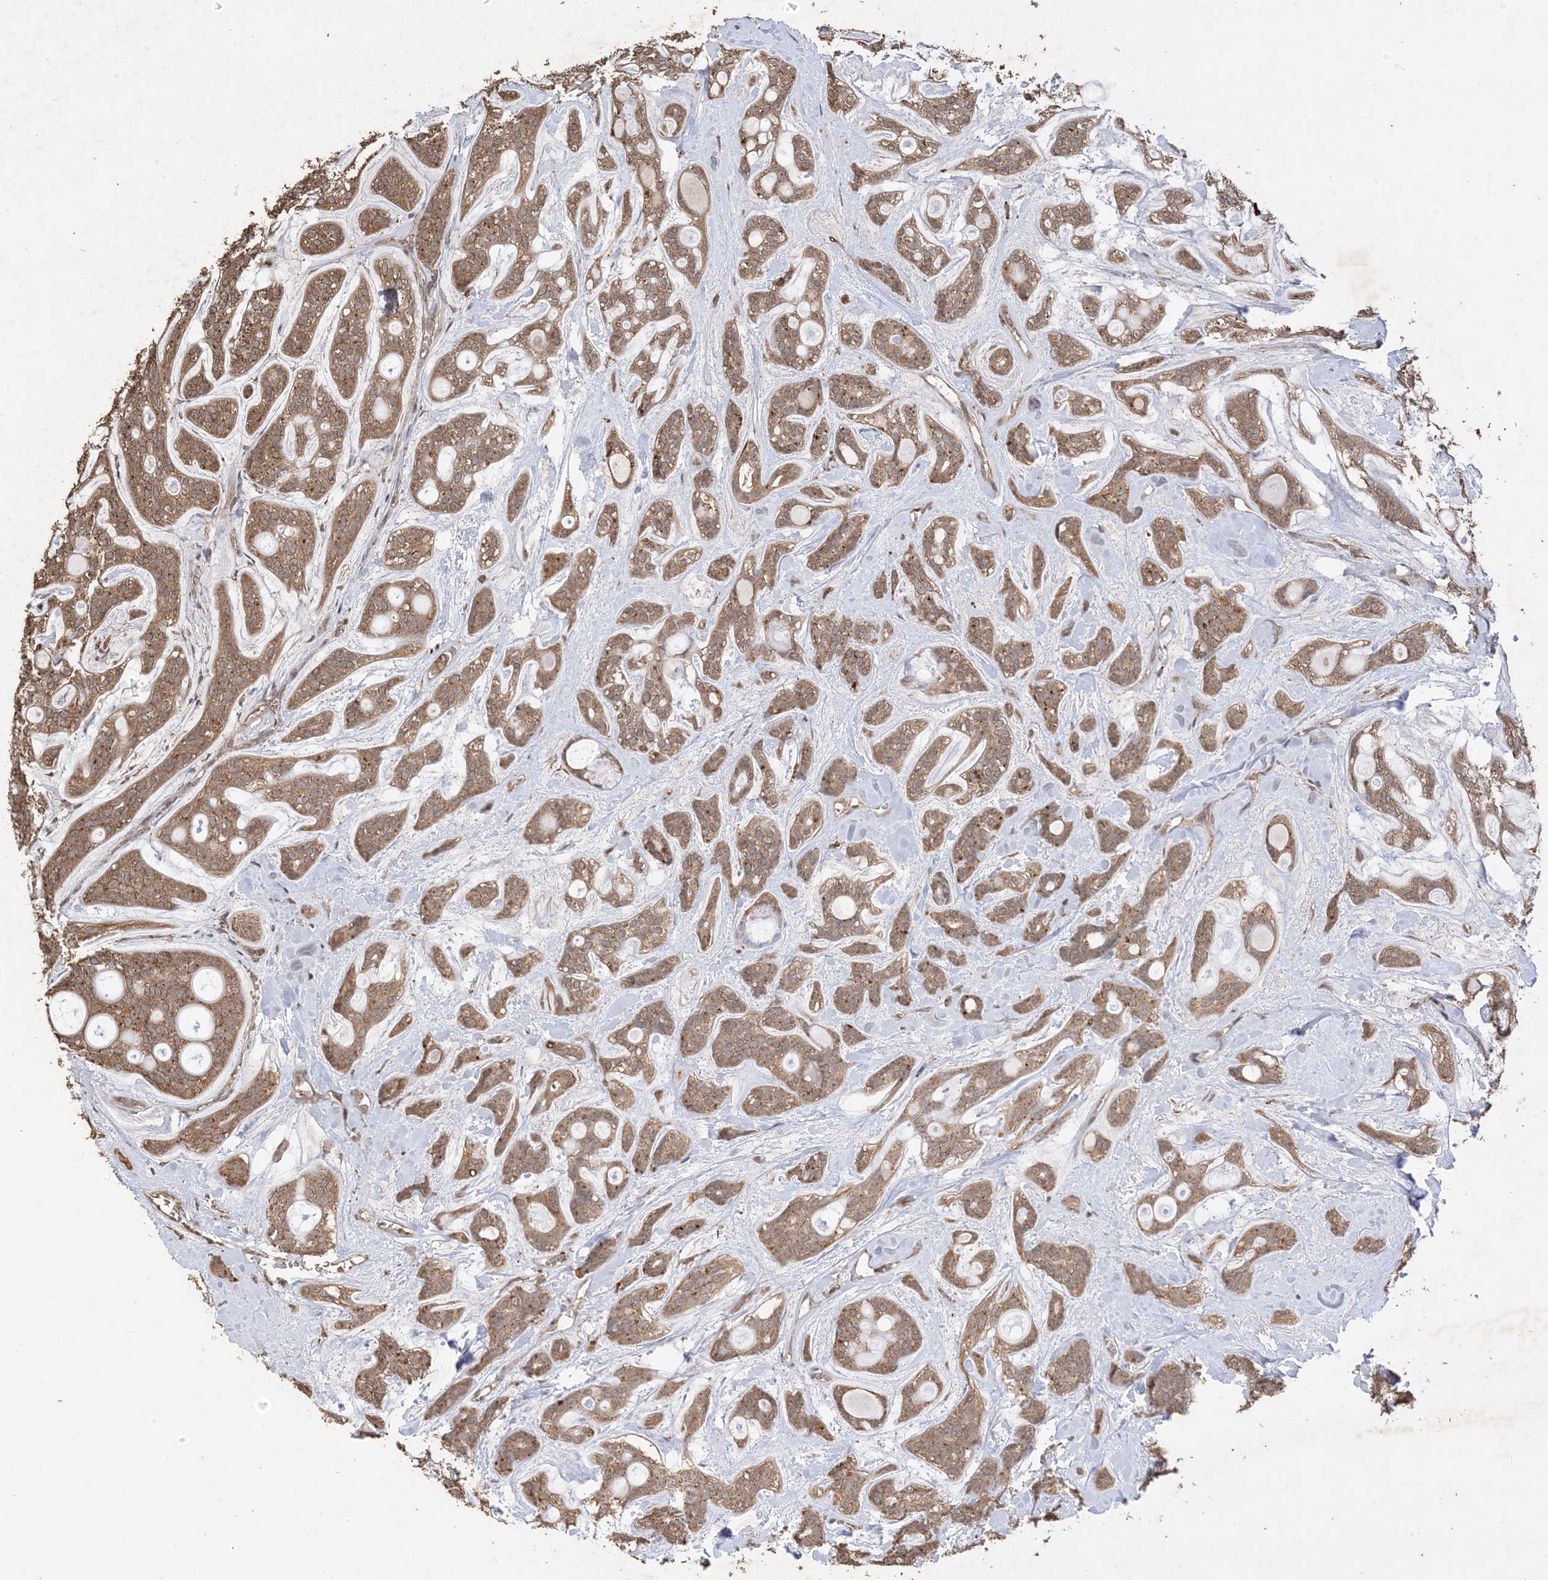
{"staining": {"intensity": "moderate", "quantity": ">75%", "location": "cytoplasmic/membranous"}, "tissue": "head and neck cancer", "cell_type": "Tumor cells", "image_type": "cancer", "snomed": [{"axis": "morphology", "description": "Adenocarcinoma, NOS"}, {"axis": "topography", "description": "Head-Neck"}], "caption": "Head and neck adenocarcinoma was stained to show a protein in brown. There is medium levels of moderate cytoplasmic/membranous staining in about >75% of tumor cells. (Stains: DAB in brown, nuclei in blue, Microscopy: brightfield microscopy at high magnification).", "gene": "HPS4", "patient": {"sex": "male", "age": 66}}